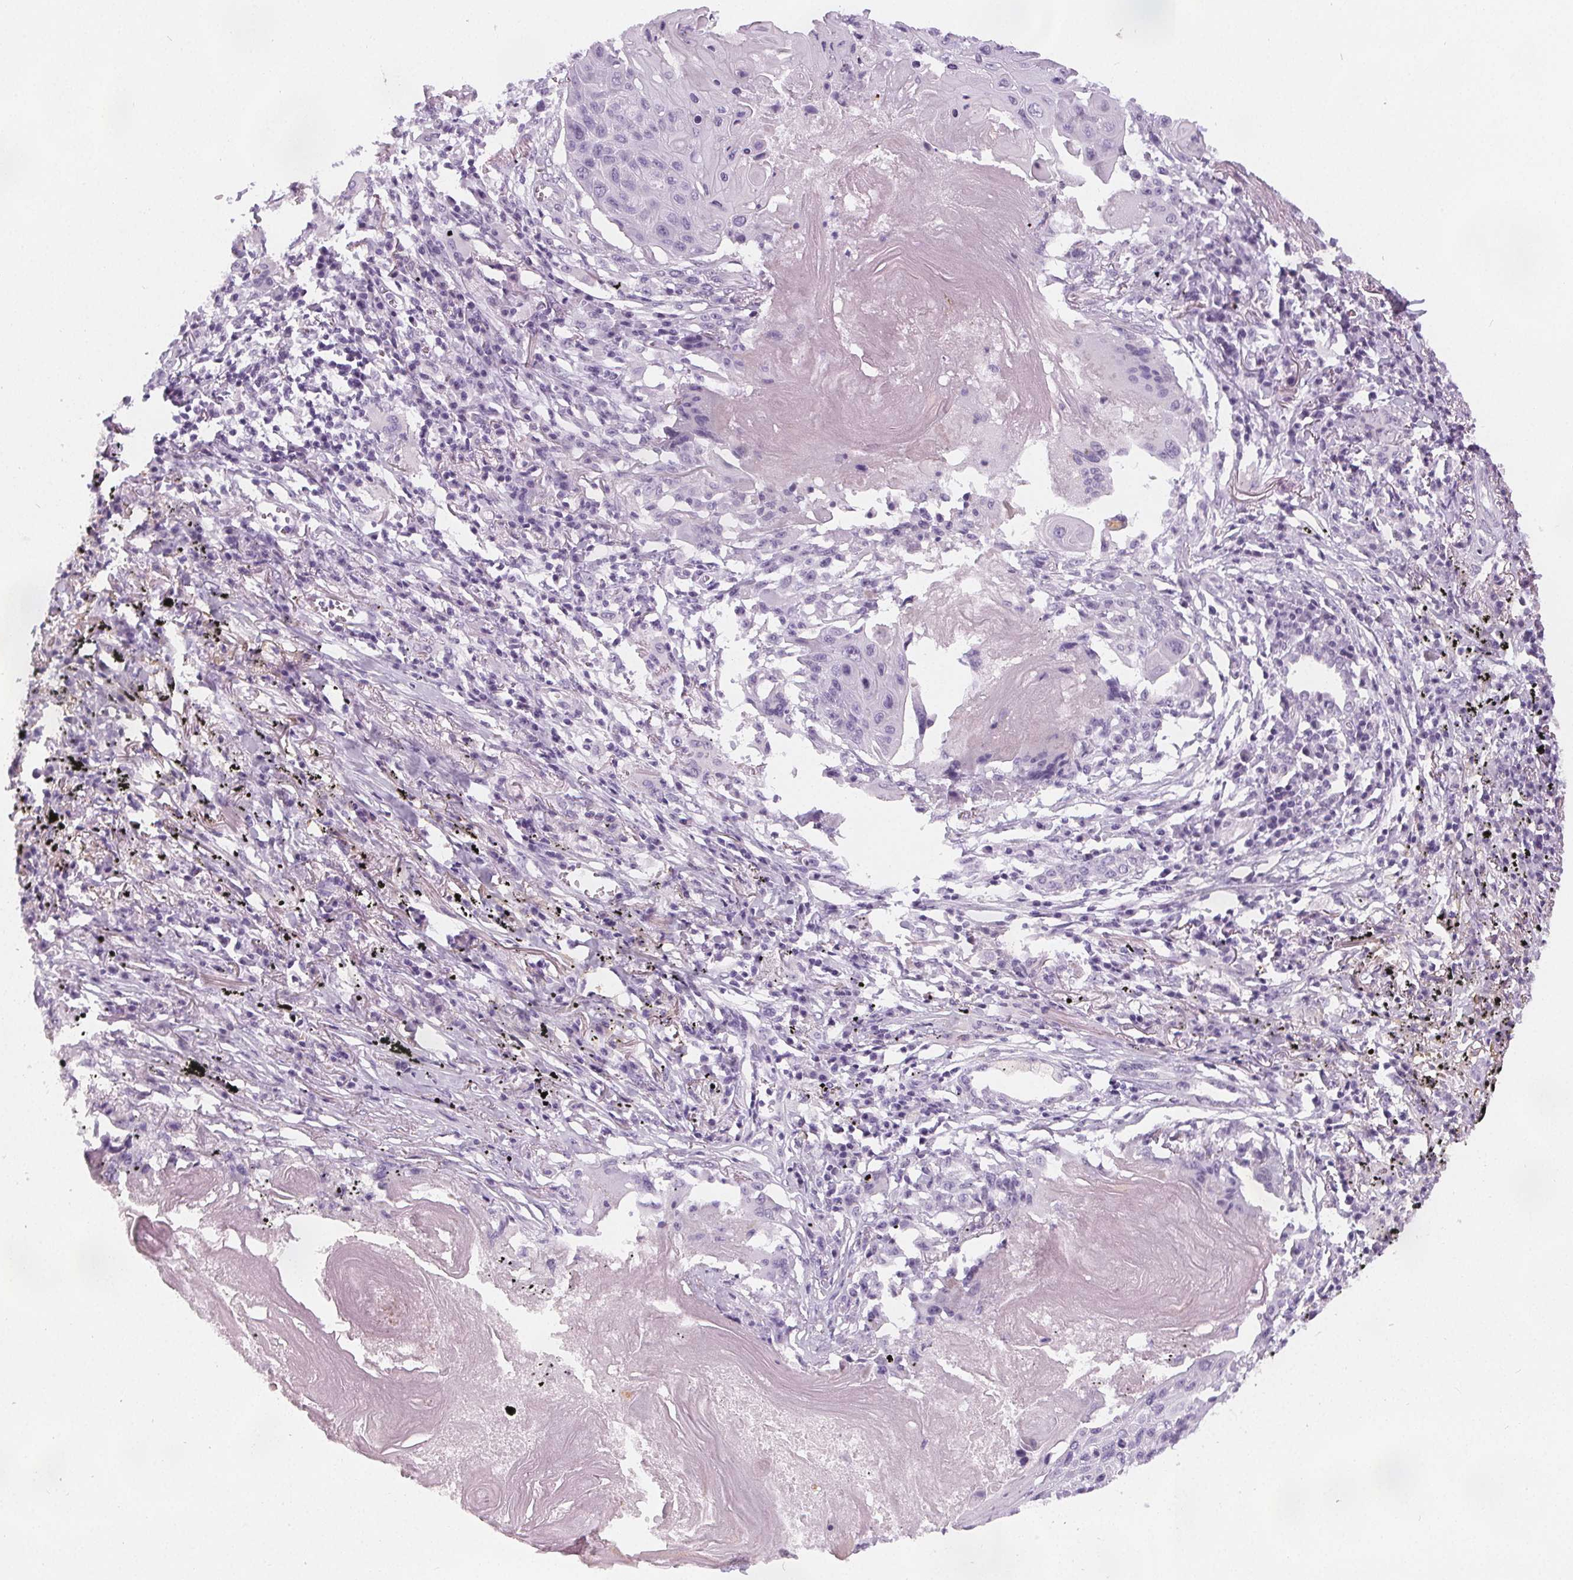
{"staining": {"intensity": "negative", "quantity": "none", "location": "none"}, "tissue": "lung cancer", "cell_type": "Tumor cells", "image_type": "cancer", "snomed": [{"axis": "morphology", "description": "Squamous cell carcinoma, NOS"}, {"axis": "topography", "description": "Lung"}], "caption": "This is an immunohistochemistry histopathology image of human lung cancer (squamous cell carcinoma). There is no expression in tumor cells.", "gene": "SLC5A12", "patient": {"sex": "male", "age": 78}}